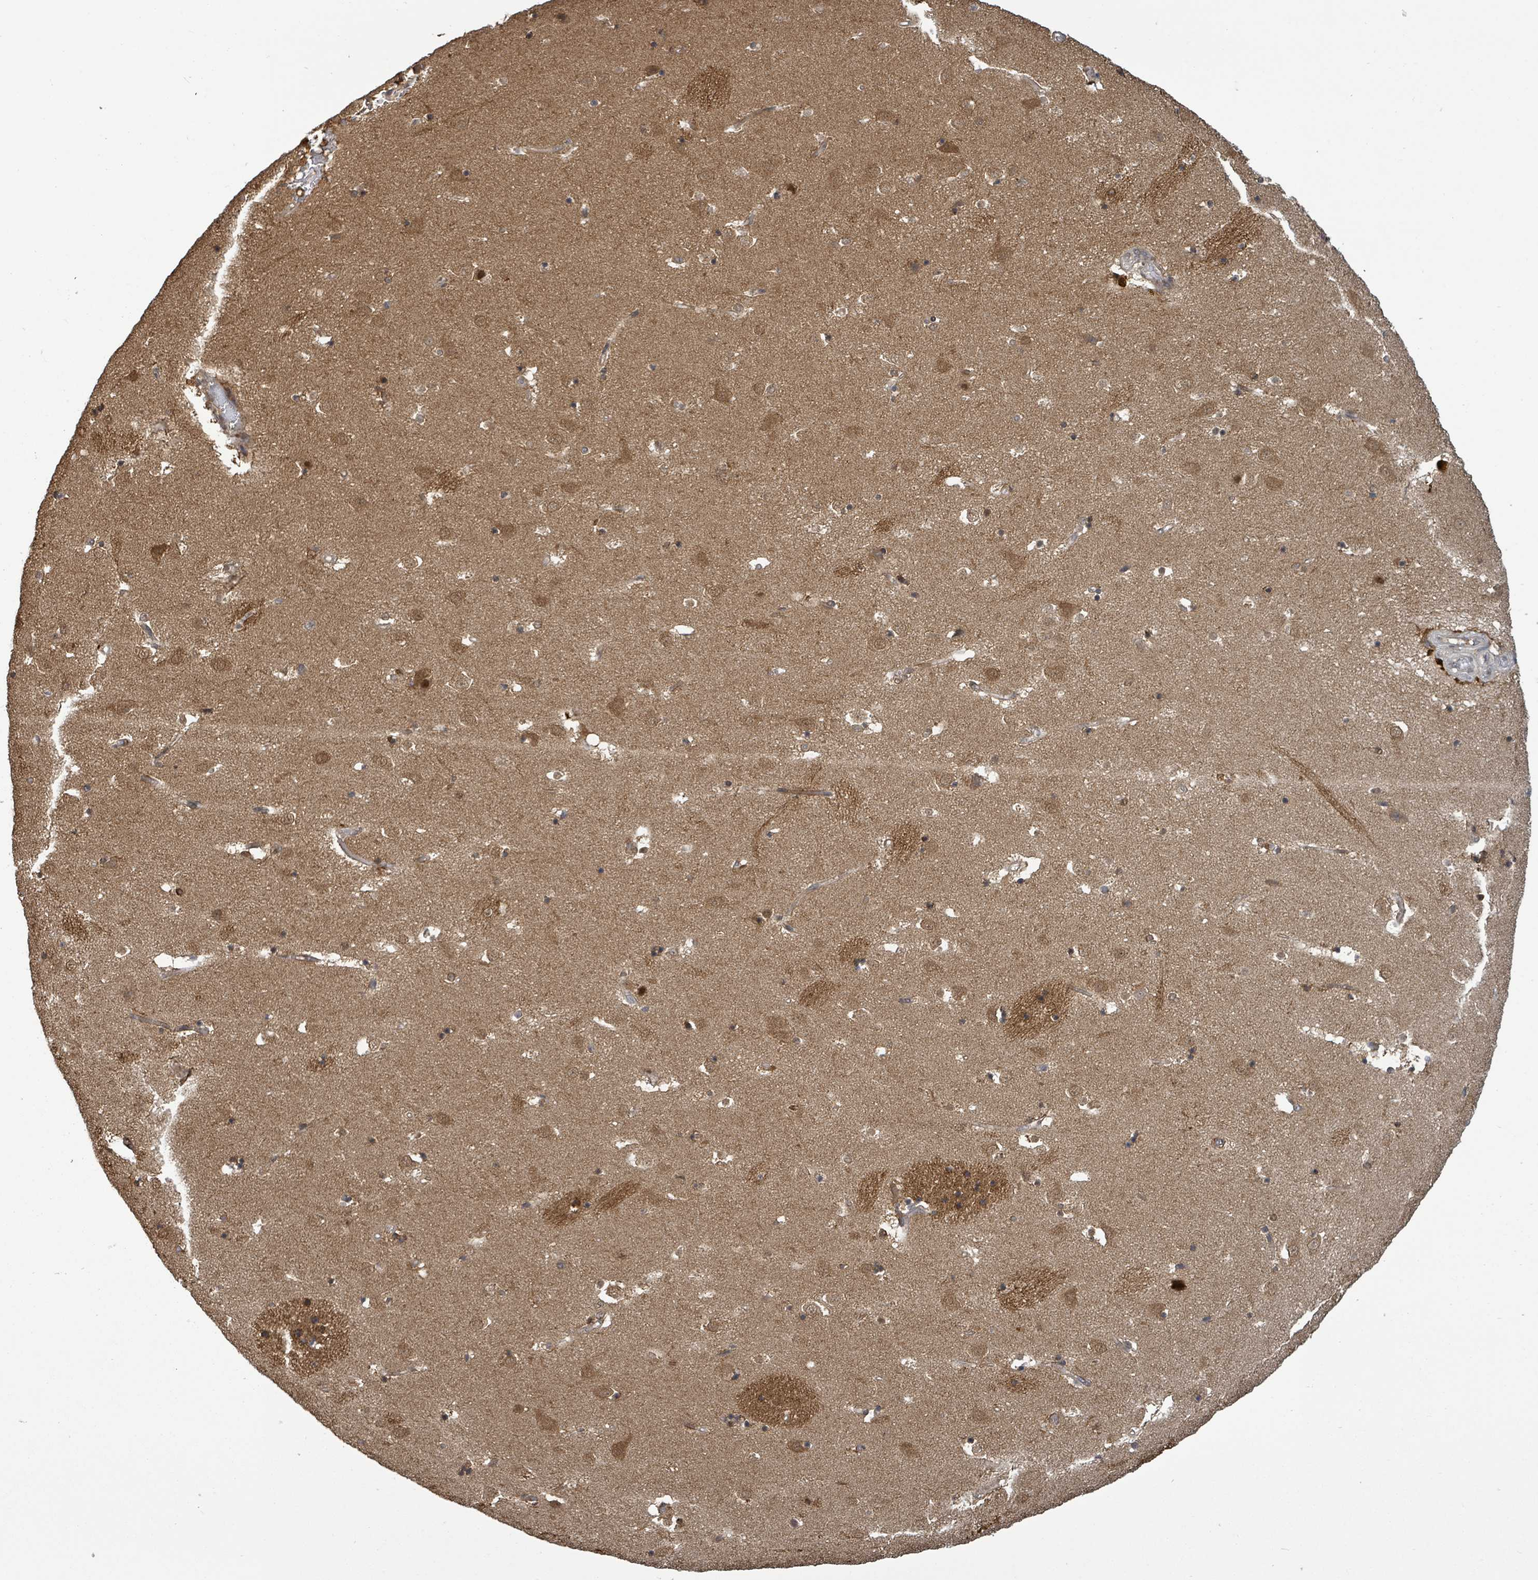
{"staining": {"intensity": "moderate", "quantity": "<25%", "location": "cytoplasmic/membranous,nuclear"}, "tissue": "caudate", "cell_type": "Glial cells", "image_type": "normal", "snomed": [{"axis": "morphology", "description": "Normal tissue, NOS"}, {"axis": "topography", "description": "Lateral ventricle wall"}], "caption": "Caudate was stained to show a protein in brown. There is low levels of moderate cytoplasmic/membranous,nuclear staining in about <25% of glial cells. Using DAB (3,3'-diaminobenzidine) (brown) and hematoxylin (blue) stains, captured at high magnification using brightfield microscopy.", "gene": "FBXO6", "patient": {"sex": "male", "age": 58}}